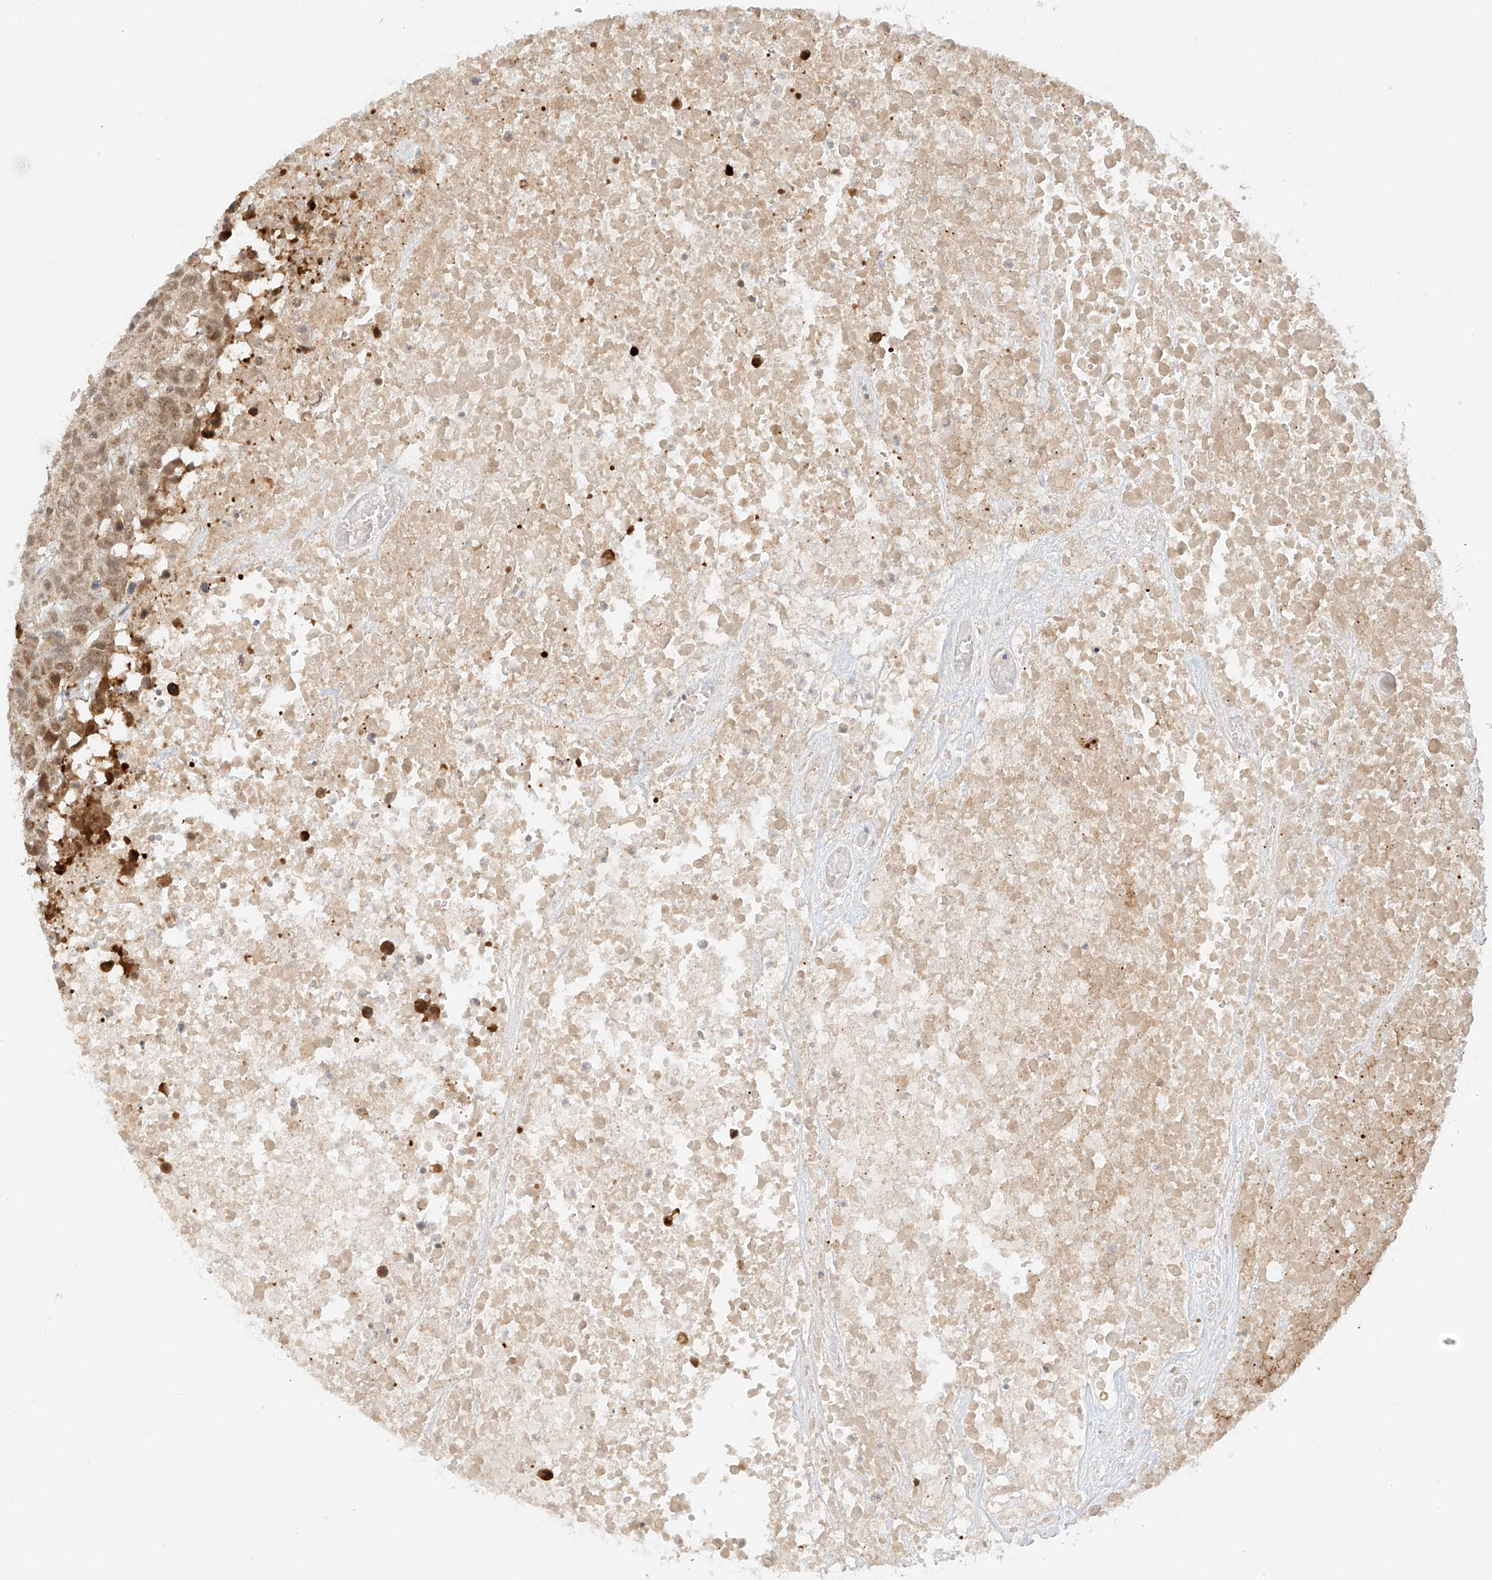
{"staining": {"intensity": "moderate", "quantity": ">75%", "location": "cytoplasmic/membranous,nuclear"}, "tissue": "head and neck cancer", "cell_type": "Tumor cells", "image_type": "cancer", "snomed": [{"axis": "morphology", "description": "Squamous cell carcinoma, NOS"}, {"axis": "topography", "description": "Head-Neck"}], "caption": "Immunohistochemical staining of human head and neck squamous cell carcinoma demonstrates medium levels of moderate cytoplasmic/membranous and nuclear protein positivity in about >75% of tumor cells. The staining was performed using DAB to visualize the protein expression in brown, while the nuclei were stained in blue with hematoxylin (Magnification: 20x).", "gene": "MIPEP", "patient": {"sex": "male", "age": 66}}